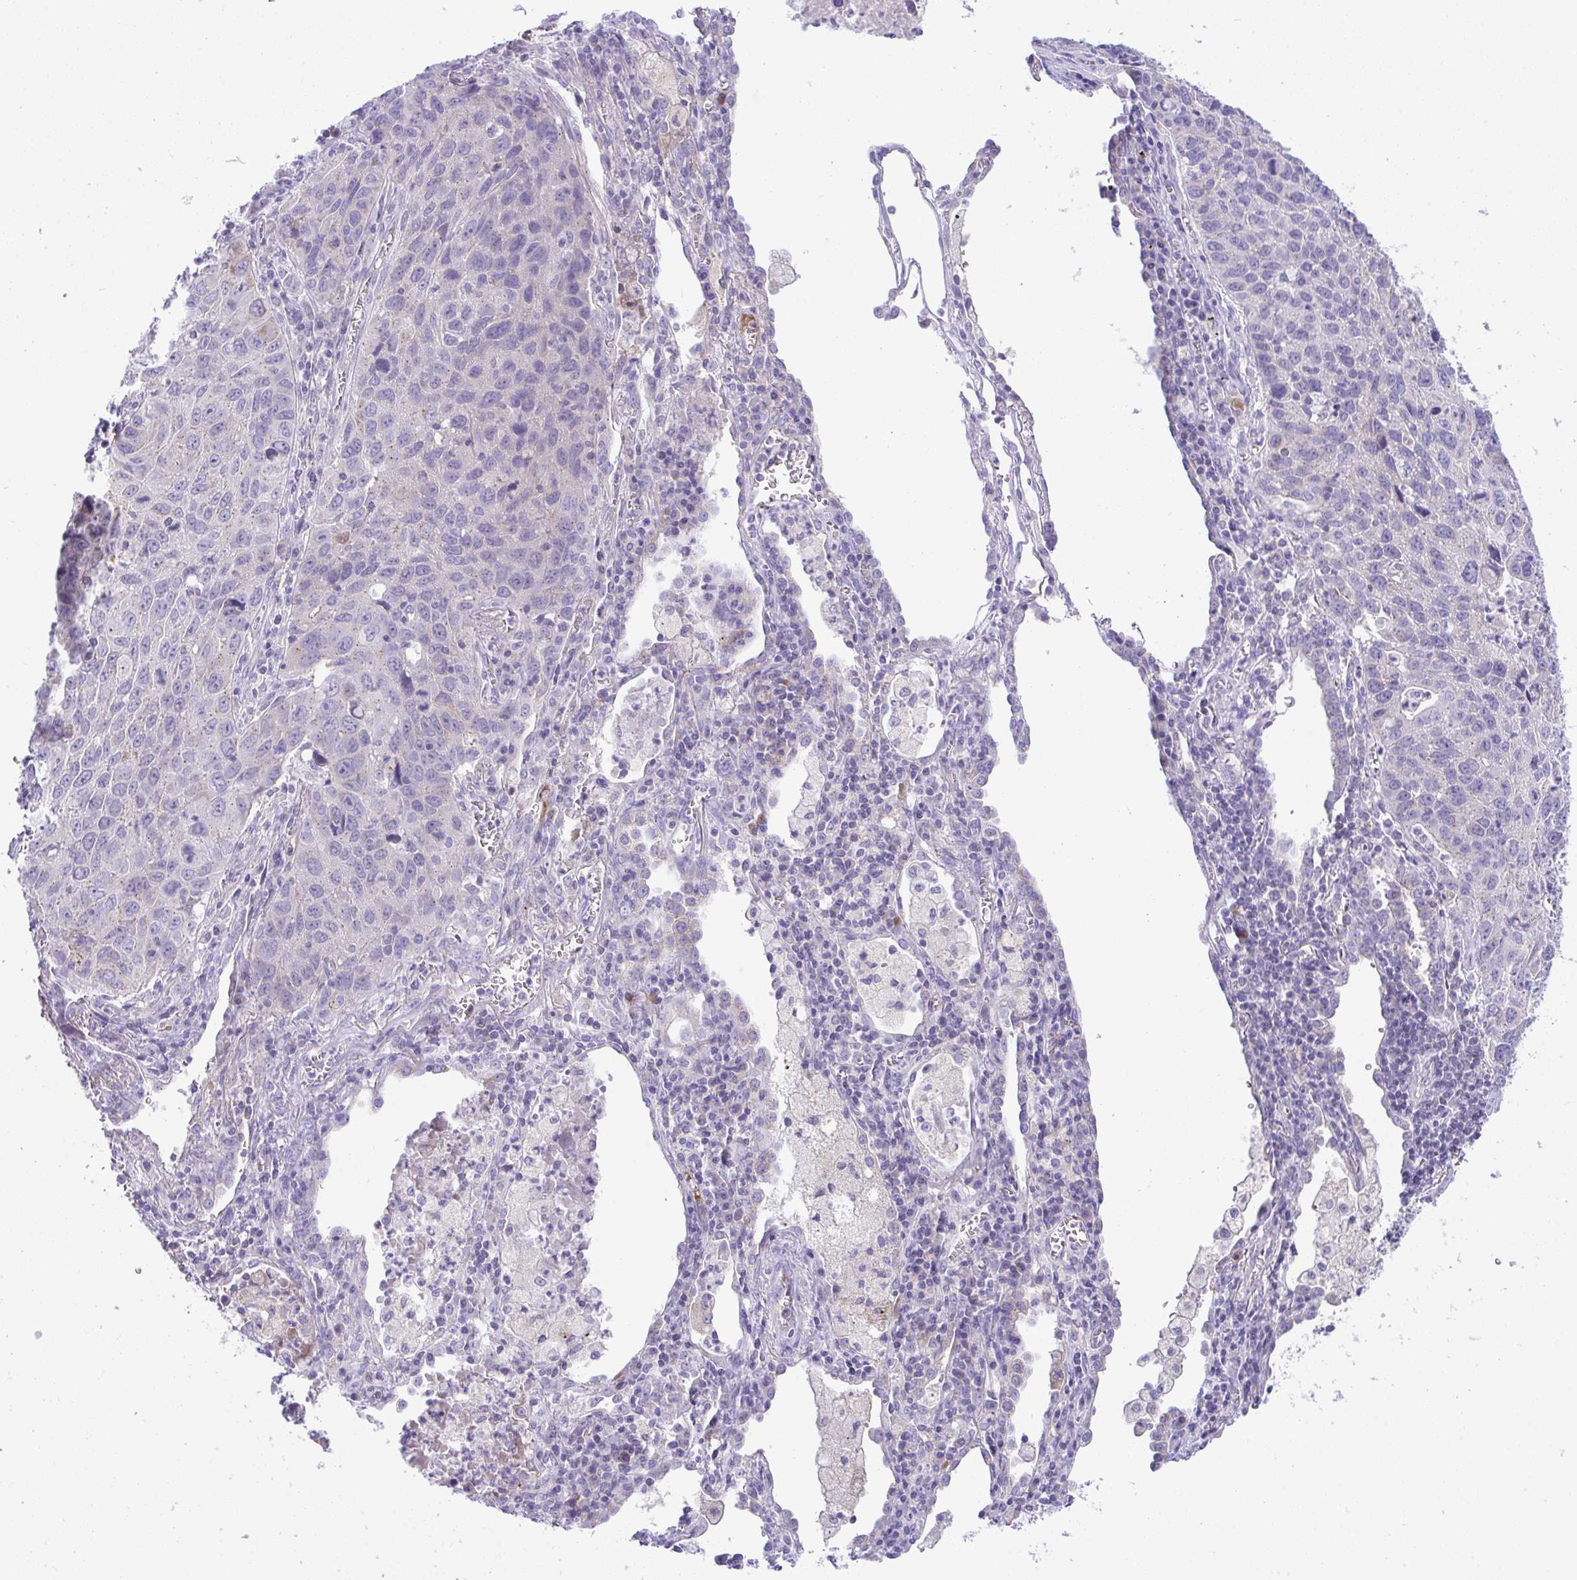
{"staining": {"intensity": "weak", "quantity": "<25%", "location": "cytoplasmic/membranous"}, "tissue": "lung cancer", "cell_type": "Tumor cells", "image_type": "cancer", "snomed": [{"axis": "morphology", "description": "Squamous cell carcinoma, NOS"}, {"axis": "topography", "description": "Lung"}], "caption": "A high-resolution photomicrograph shows immunohistochemistry staining of lung cancer (squamous cell carcinoma), which exhibits no significant positivity in tumor cells.", "gene": "PLA2G12B", "patient": {"sex": "female", "age": 61}}